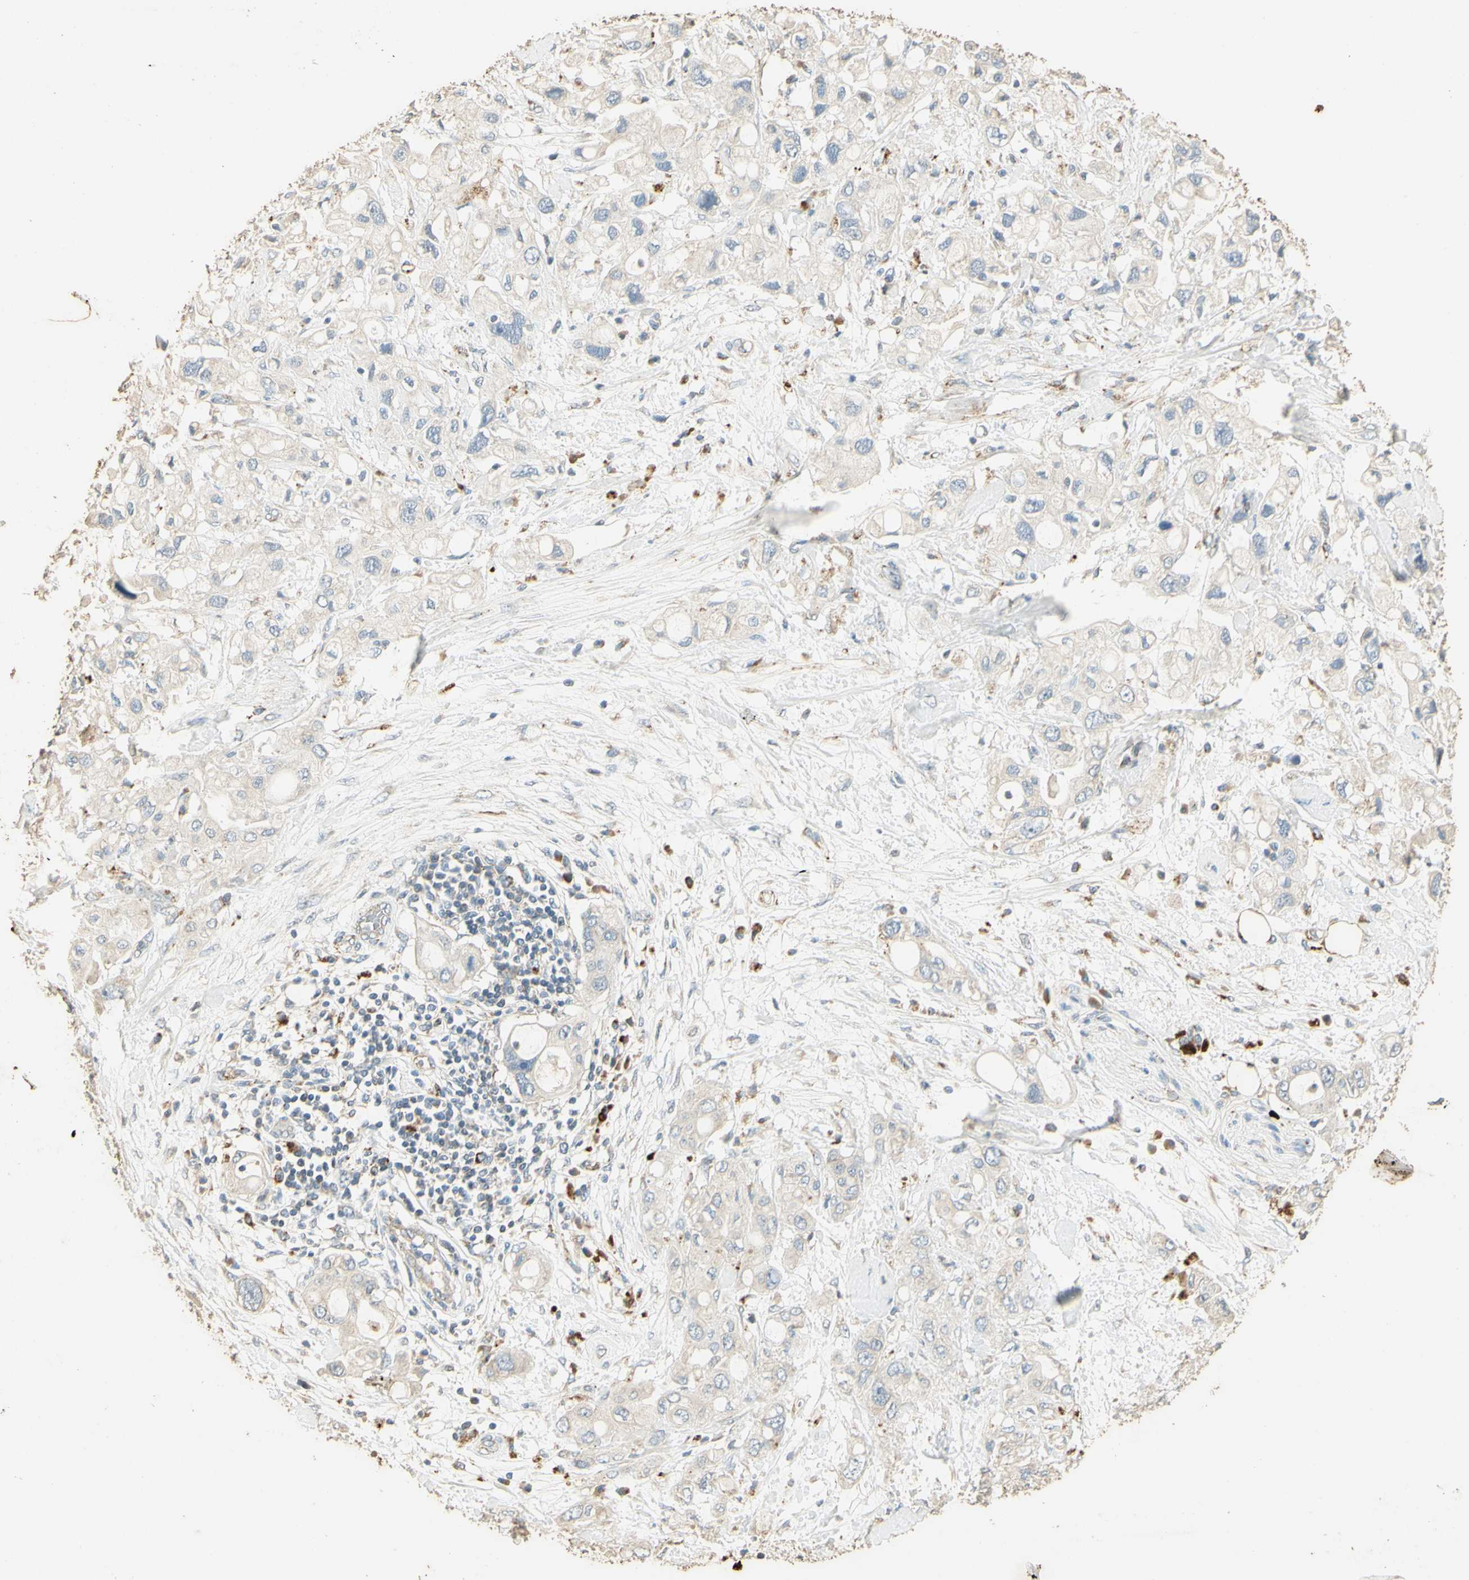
{"staining": {"intensity": "negative", "quantity": "none", "location": "none"}, "tissue": "pancreatic cancer", "cell_type": "Tumor cells", "image_type": "cancer", "snomed": [{"axis": "morphology", "description": "Adenocarcinoma, NOS"}, {"axis": "topography", "description": "Pancreas"}], "caption": "DAB (3,3'-diaminobenzidine) immunohistochemical staining of human pancreatic adenocarcinoma displays no significant staining in tumor cells.", "gene": "ARHGEF17", "patient": {"sex": "female", "age": 56}}